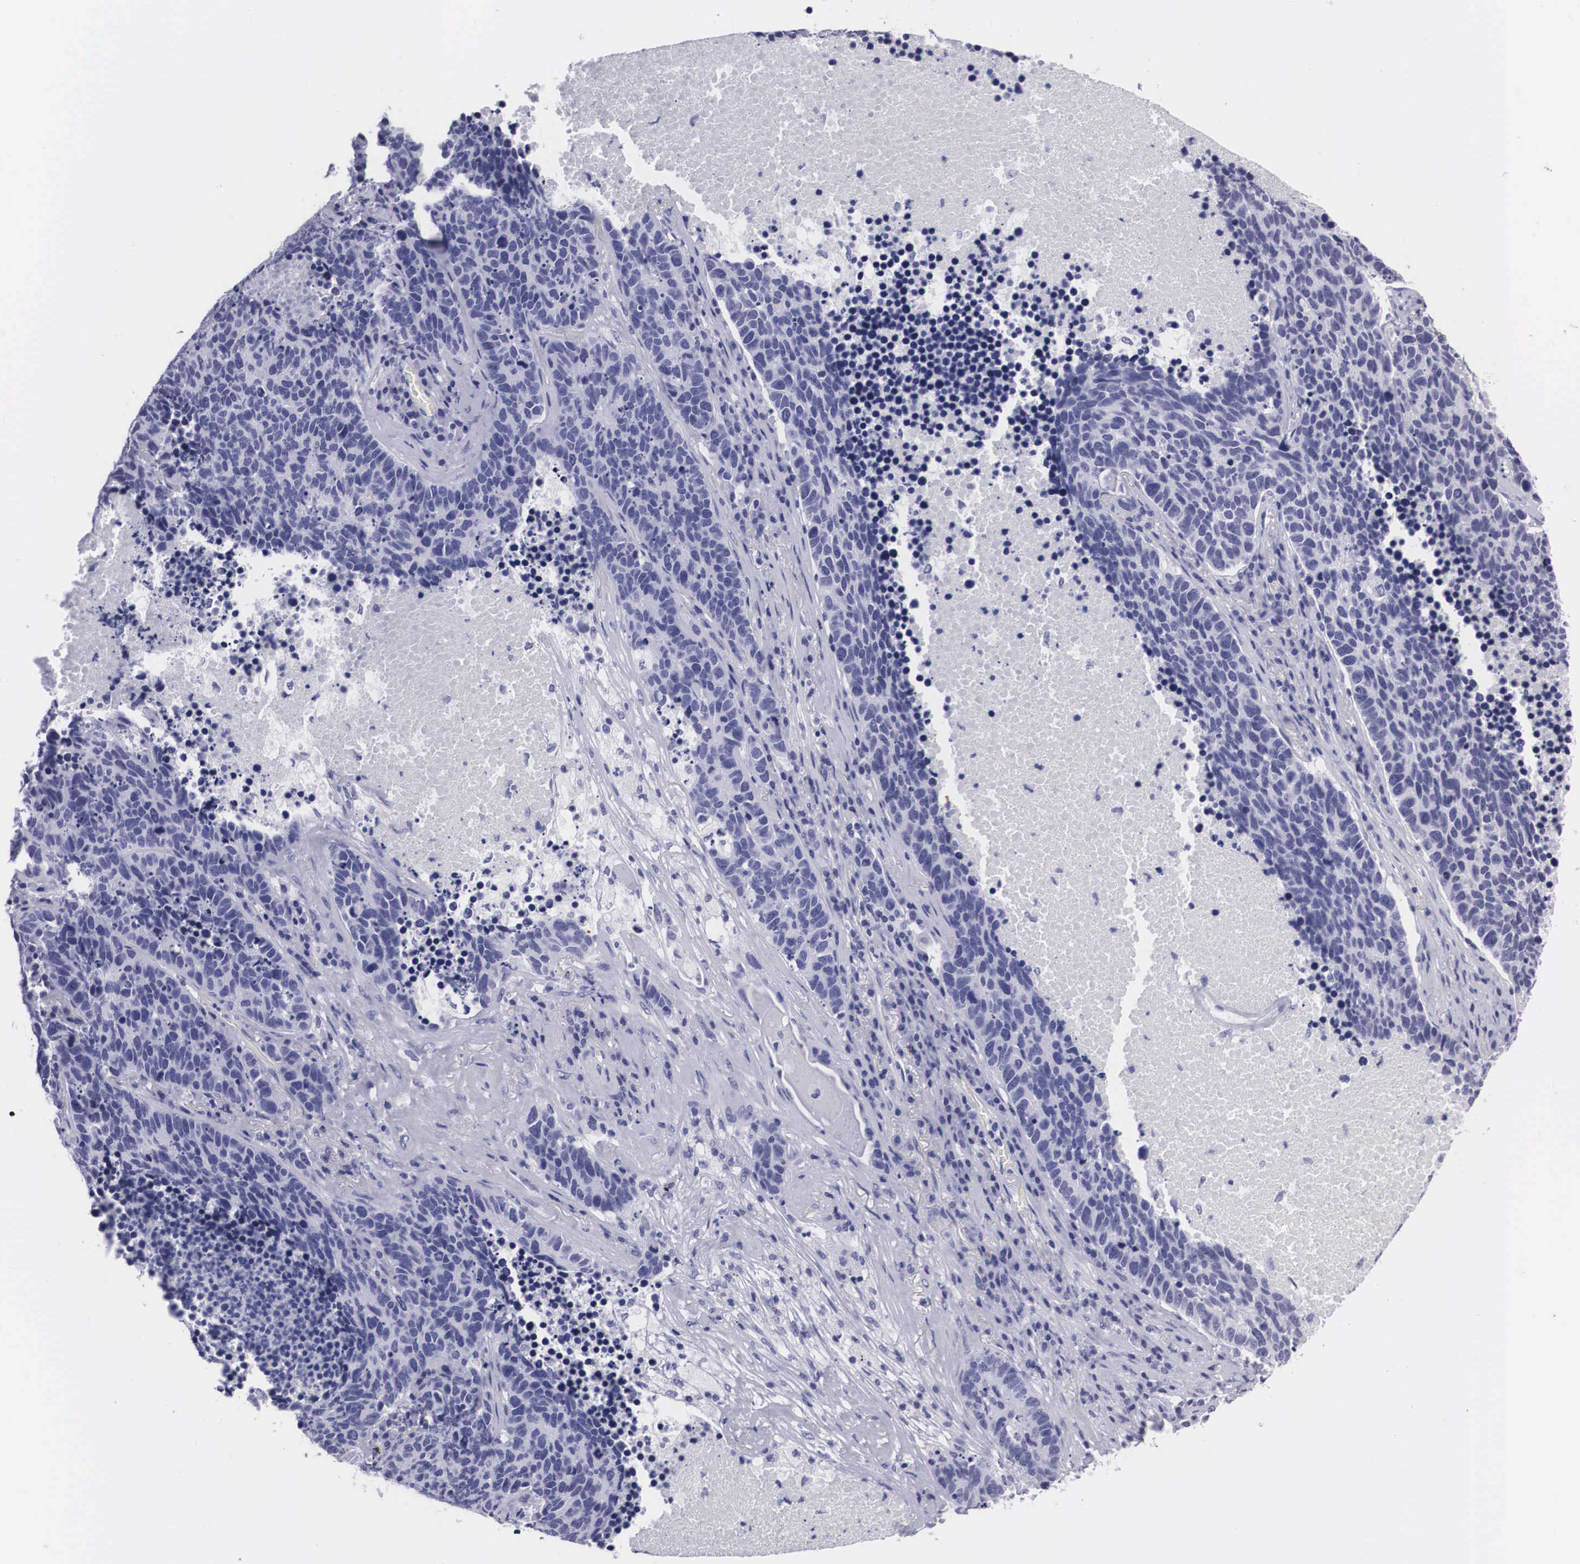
{"staining": {"intensity": "negative", "quantity": "none", "location": "none"}, "tissue": "lung cancer", "cell_type": "Tumor cells", "image_type": "cancer", "snomed": [{"axis": "morphology", "description": "Neoplasm, malignant, NOS"}, {"axis": "topography", "description": "Lung"}], "caption": "Tumor cells are negative for protein expression in human neoplasm (malignant) (lung).", "gene": "C22orf31", "patient": {"sex": "female", "age": 75}}